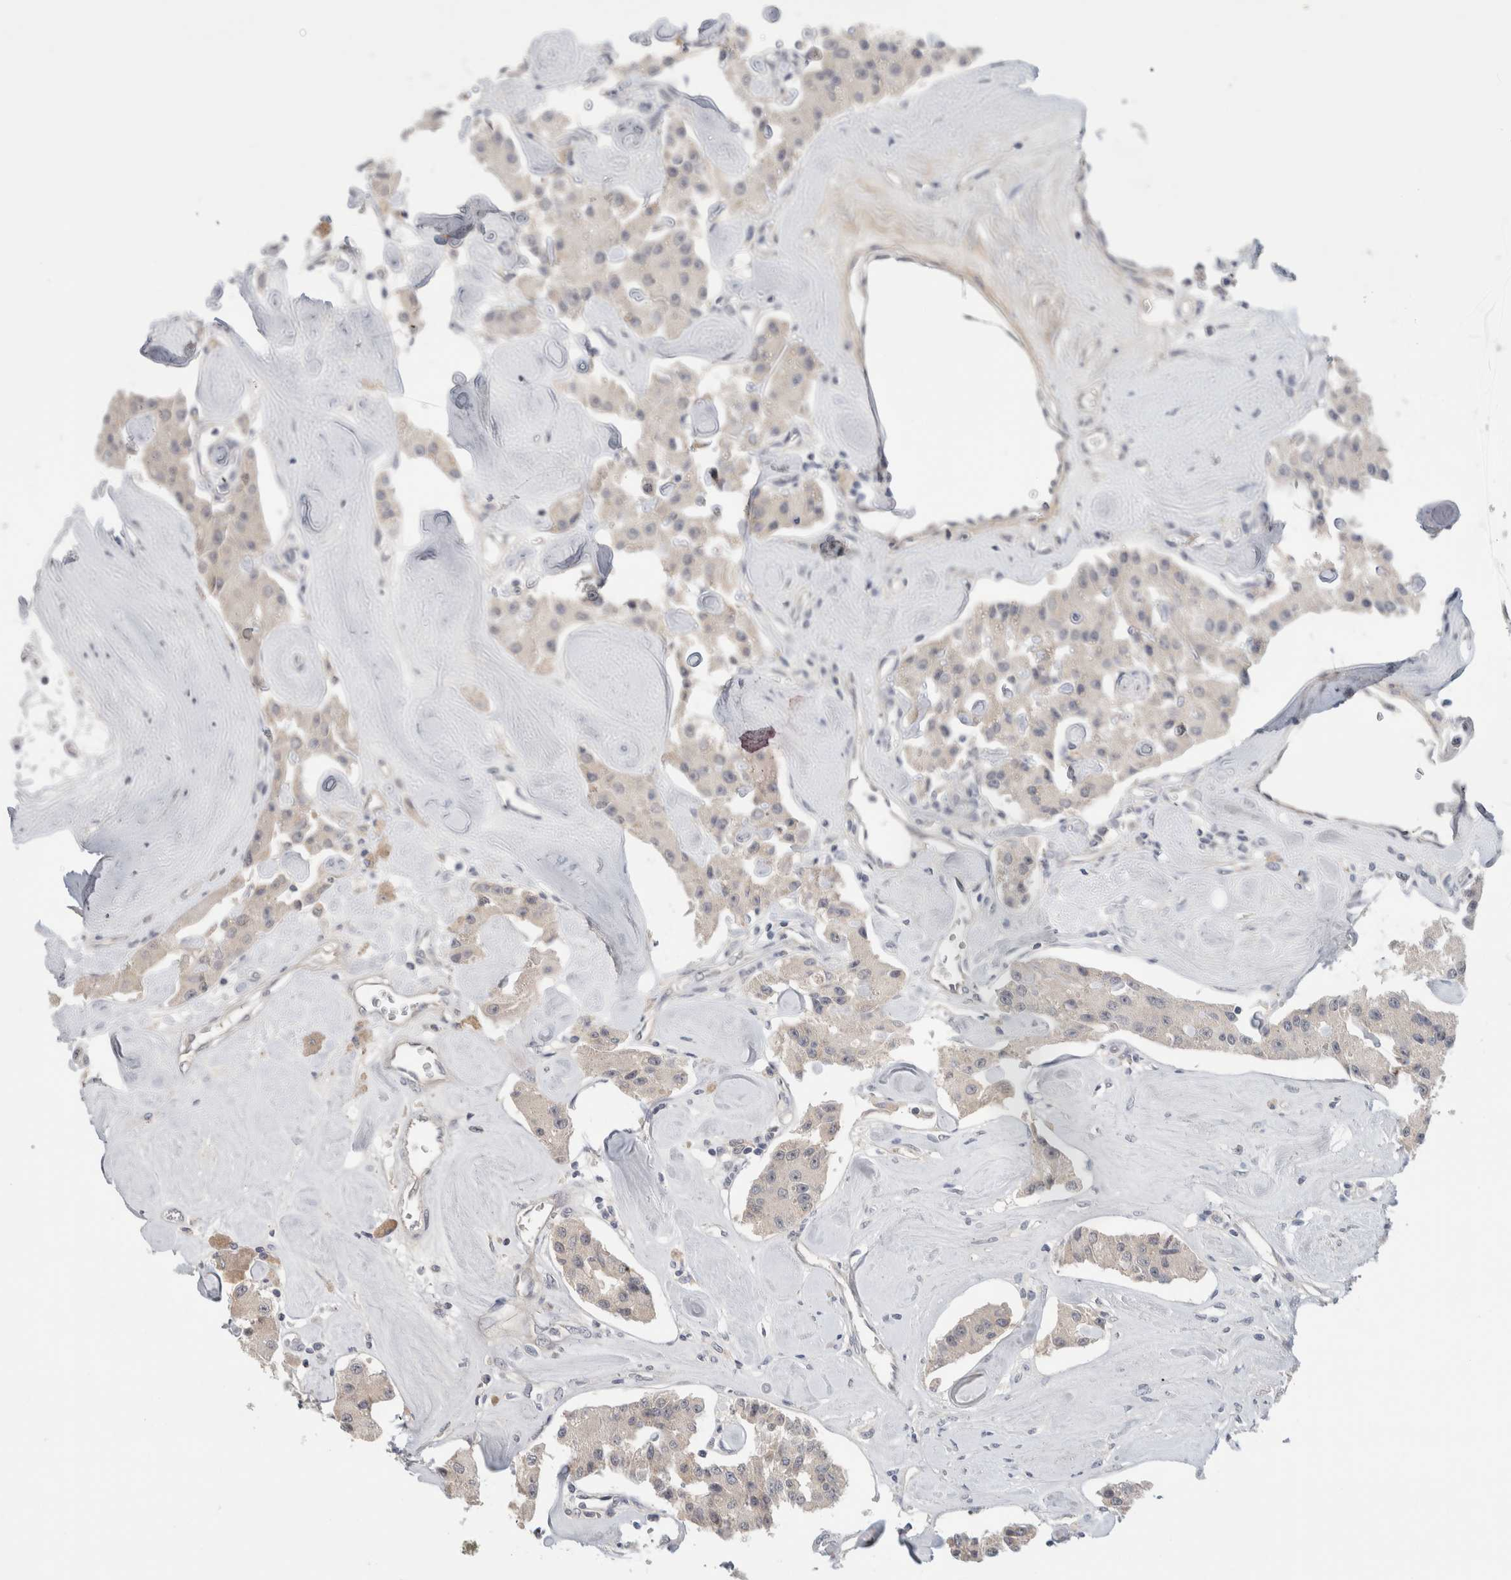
{"staining": {"intensity": "negative", "quantity": "none", "location": "none"}, "tissue": "carcinoid", "cell_type": "Tumor cells", "image_type": "cancer", "snomed": [{"axis": "morphology", "description": "Carcinoid, malignant, NOS"}, {"axis": "topography", "description": "Pancreas"}], "caption": "The micrograph displays no staining of tumor cells in malignant carcinoid.", "gene": "HCN3", "patient": {"sex": "male", "age": 41}}